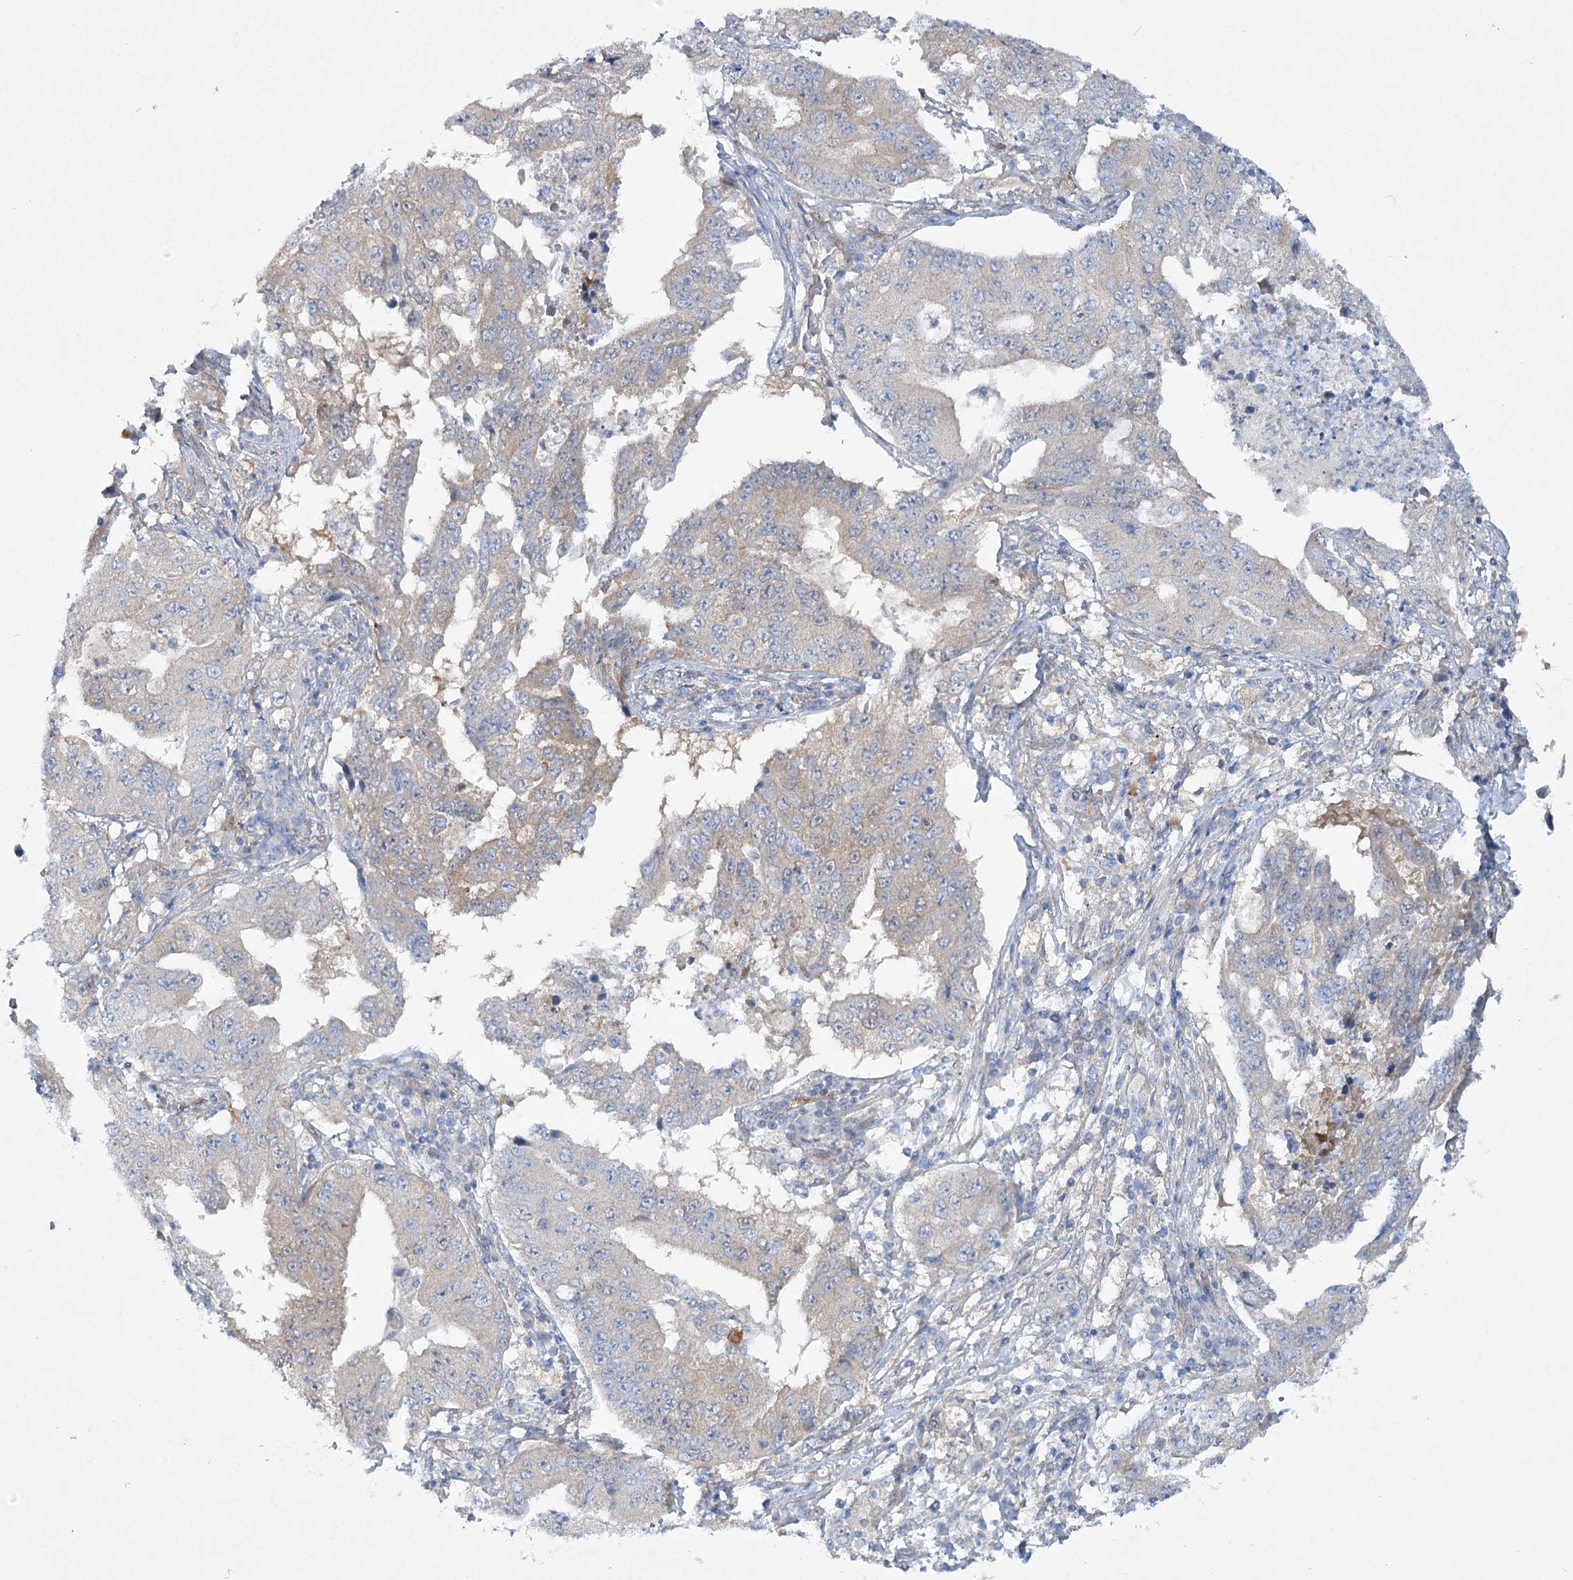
{"staining": {"intensity": "negative", "quantity": "none", "location": "none"}, "tissue": "lung cancer", "cell_type": "Tumor cells", "image_type": "cancer", "snomed": [{"axis": "morphology", "description": "Adenocarcinoma, NOS"}, {"axis": "topography", "description": "Lung"}], "caption": "Immunohistochemical staining of human lung adenocarcinoma reveals no significant expression in tumor cells.", "gene": "AAMDC", "patient": {"sex": "female", "age": 51}}